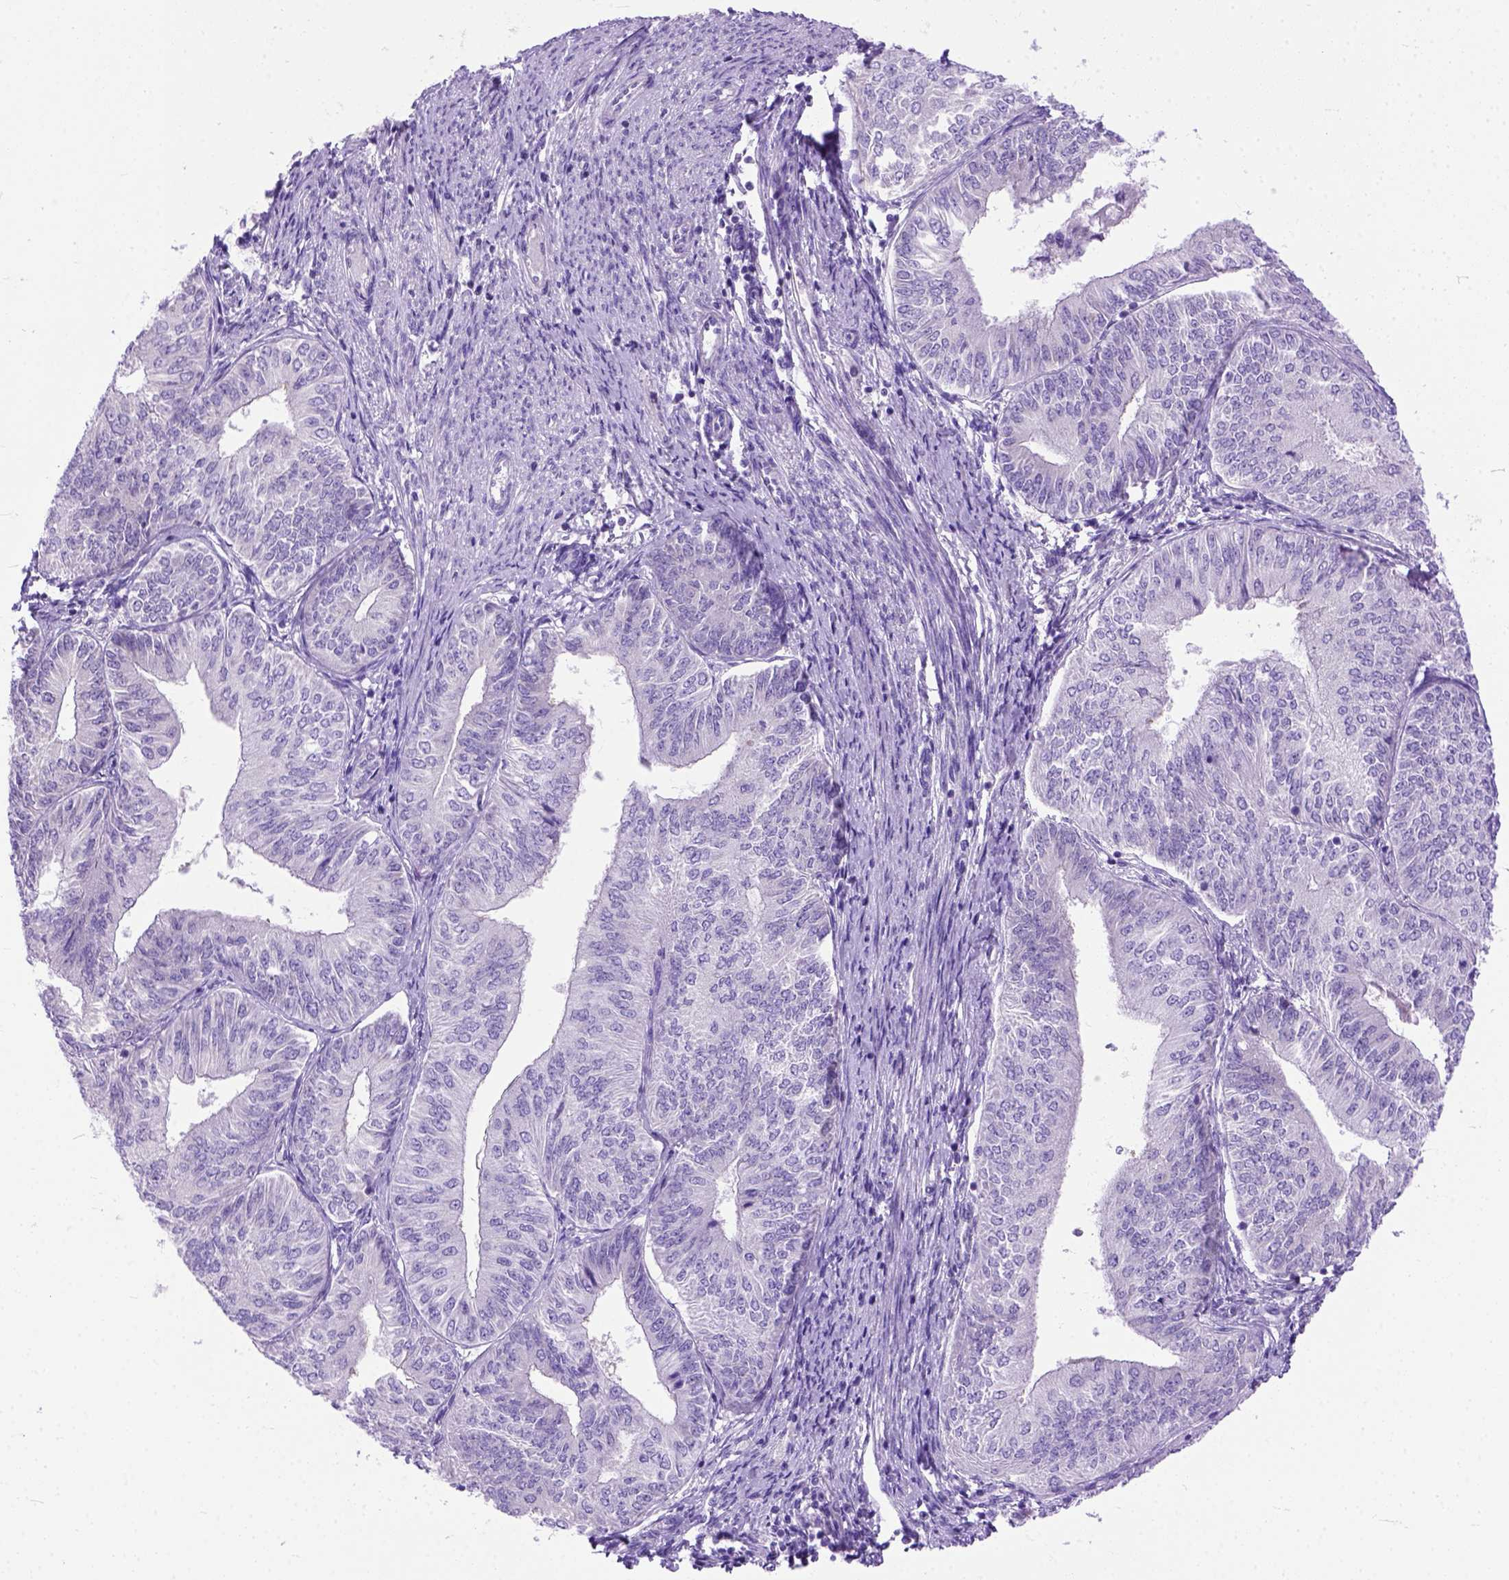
{"staining": {"intensity": "negative", "quantity": "none", "location": "none"}, "tissue": "endometrial cancer", "cell_type": "Tumor cells", "image_type": "cancer", "snomed": [{"axis": "morphology", "description": "Adenocarcinoma, NOS"}, {"axis": "topography", "description": "Endometrium"}], "caption": "A high-resolution micrograph shows immunohistochemistry (IHC) staining of endometrial adenocarcinoma, which demonstrates no significant staining in tumor cells. (Stains: DAB (3,3'-diaminobenzidine) immunohistochemistry (IHC) with hematoxylin counter stain, Microscopy: brightfield microscopy at high magnification).", "gene": "ODAD3", "patient": {"sex": "female", "age": 58}}